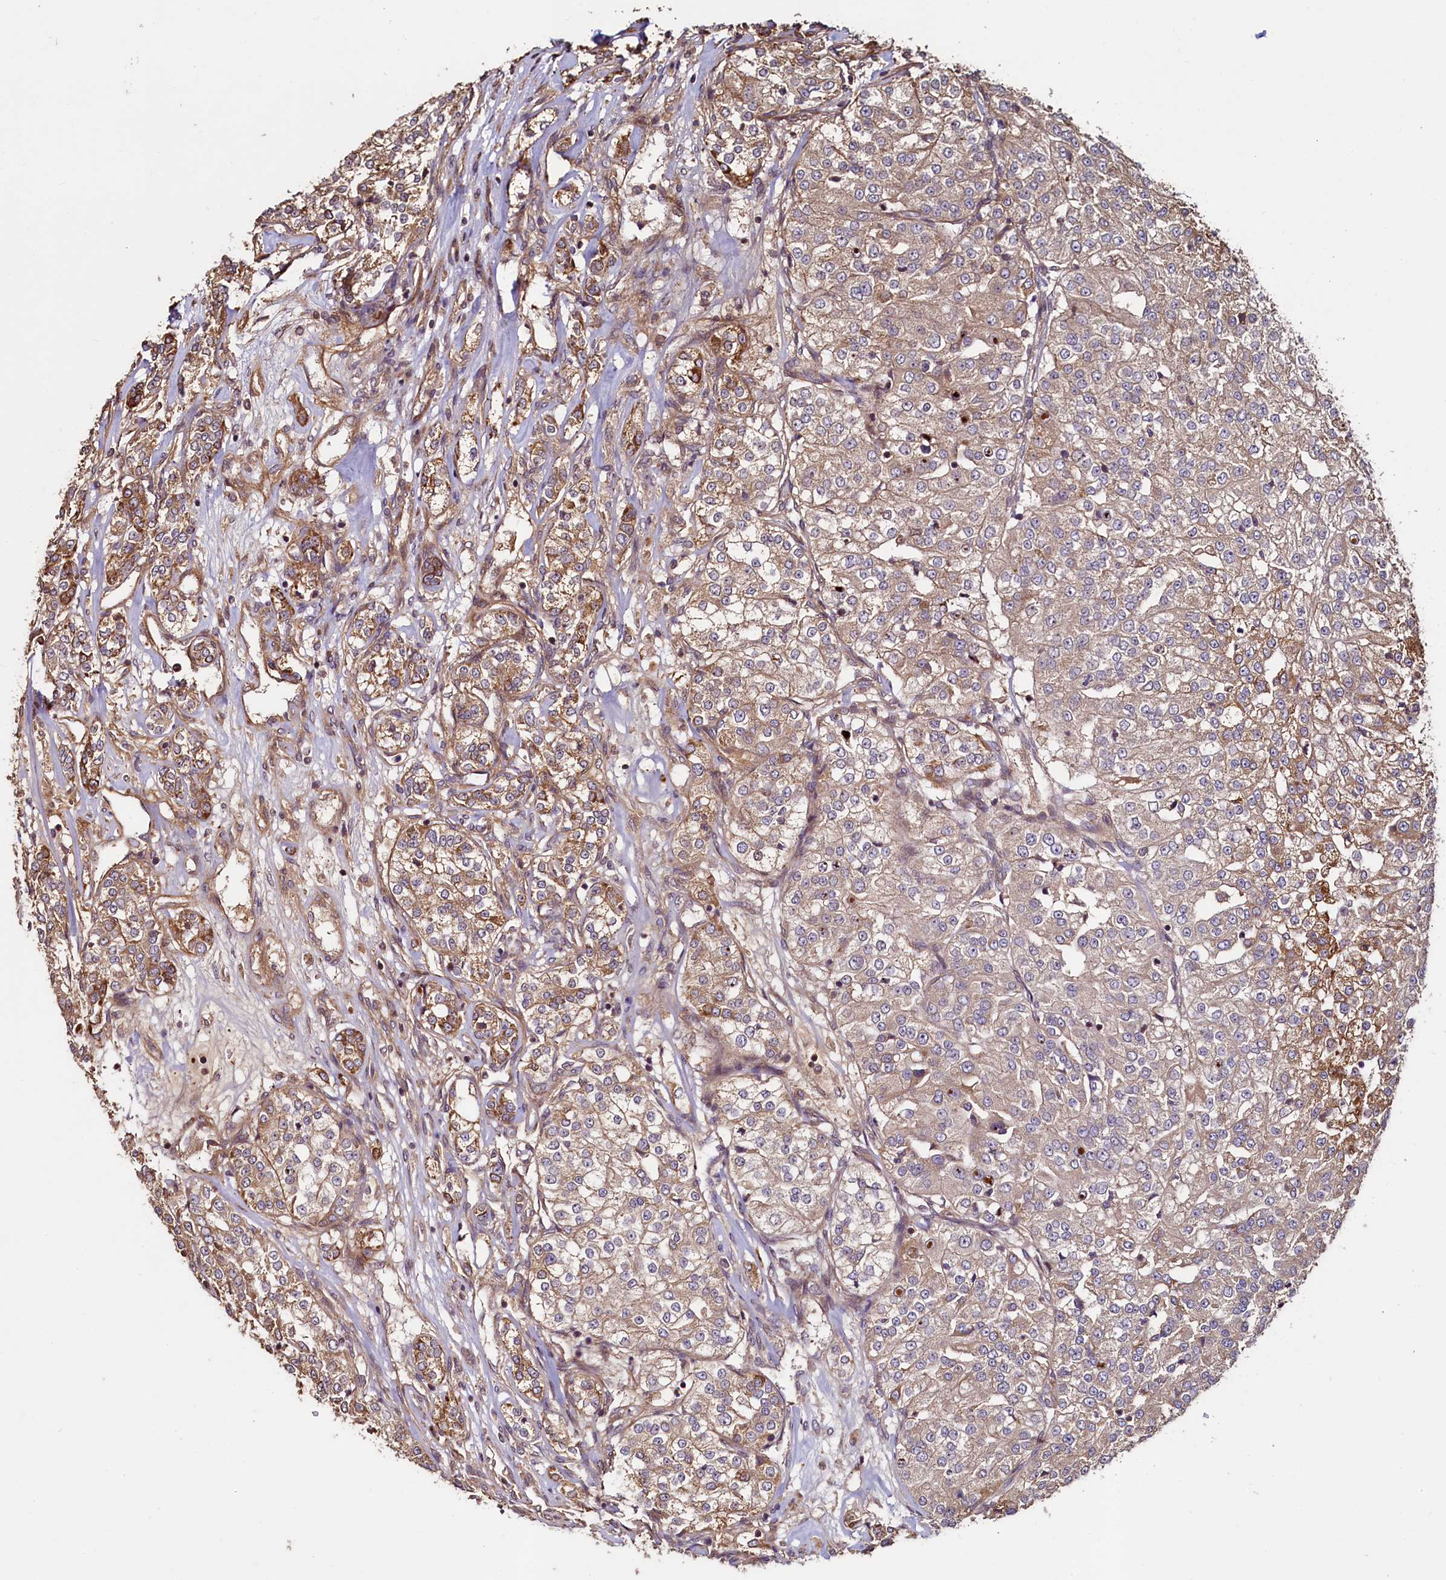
{"staining": {"intensity": "weak", "quantity": "25%-75%", "location": "cytoplasmic/membranous"}, "tissue": "renal cancer", "cell_type": "Tumor cells", "image_type": "cancer", "snomed": [{"axis": "morphology", "description": "Adenocarcinoma, NOS"}, {"axis": "topography", "description": "Kidney"}], "caption": "Immunohistochemistry photomicrograph of human adenocarcinoma (renal) stained for a protein (brown), which exhibits low levels of weak cytoplasmic/membranous positivity in about 25%-75% of tumor cells.", "gene": "RBFA", "patient": {"sex": "female", "age": 63}}